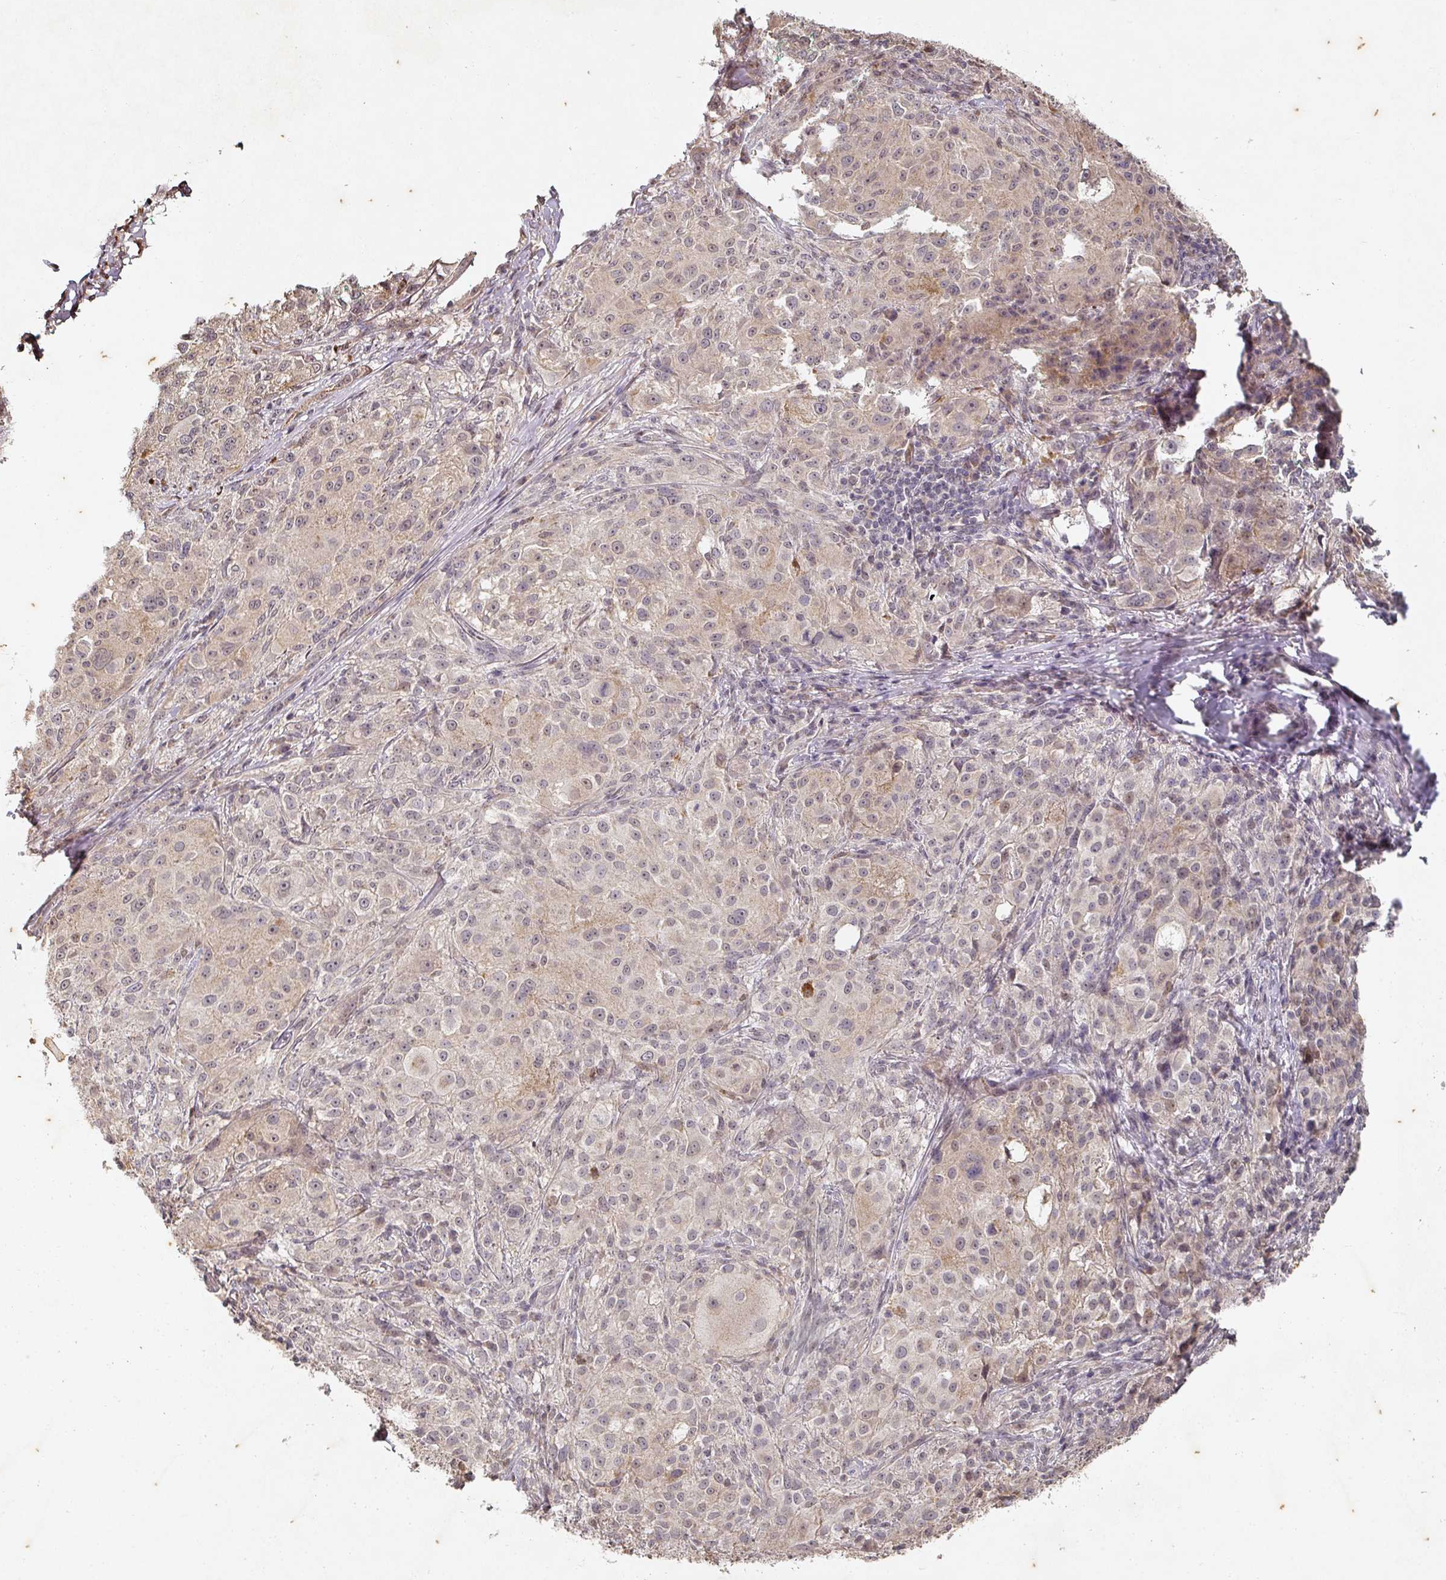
{"staining": {"intensity": "weak", "quantity": "<25%", "location": "cytoplasmic/membranous"}, "tissue": "melanoma", "cell_type": "Tumor cells", "image_type": "cancer", "snomed": [{"axis": "morphology", "description": "Necrosis, NOS"}, {"axis": "morphology", "description": "Malignant melanoma, NOS"}, {"axis": "topography", "description": "Skin"}], "caption": "DAB (3,3'-diaminobenzidine) immunohistochemical staining of malignant melanoma exhibits no significant positivity in tumor cells. (Immunohistochemistry, brightfield microscopy, high magnification).", "gene": "CAPN5", "patient": {"sex": "female", "age": 87}}